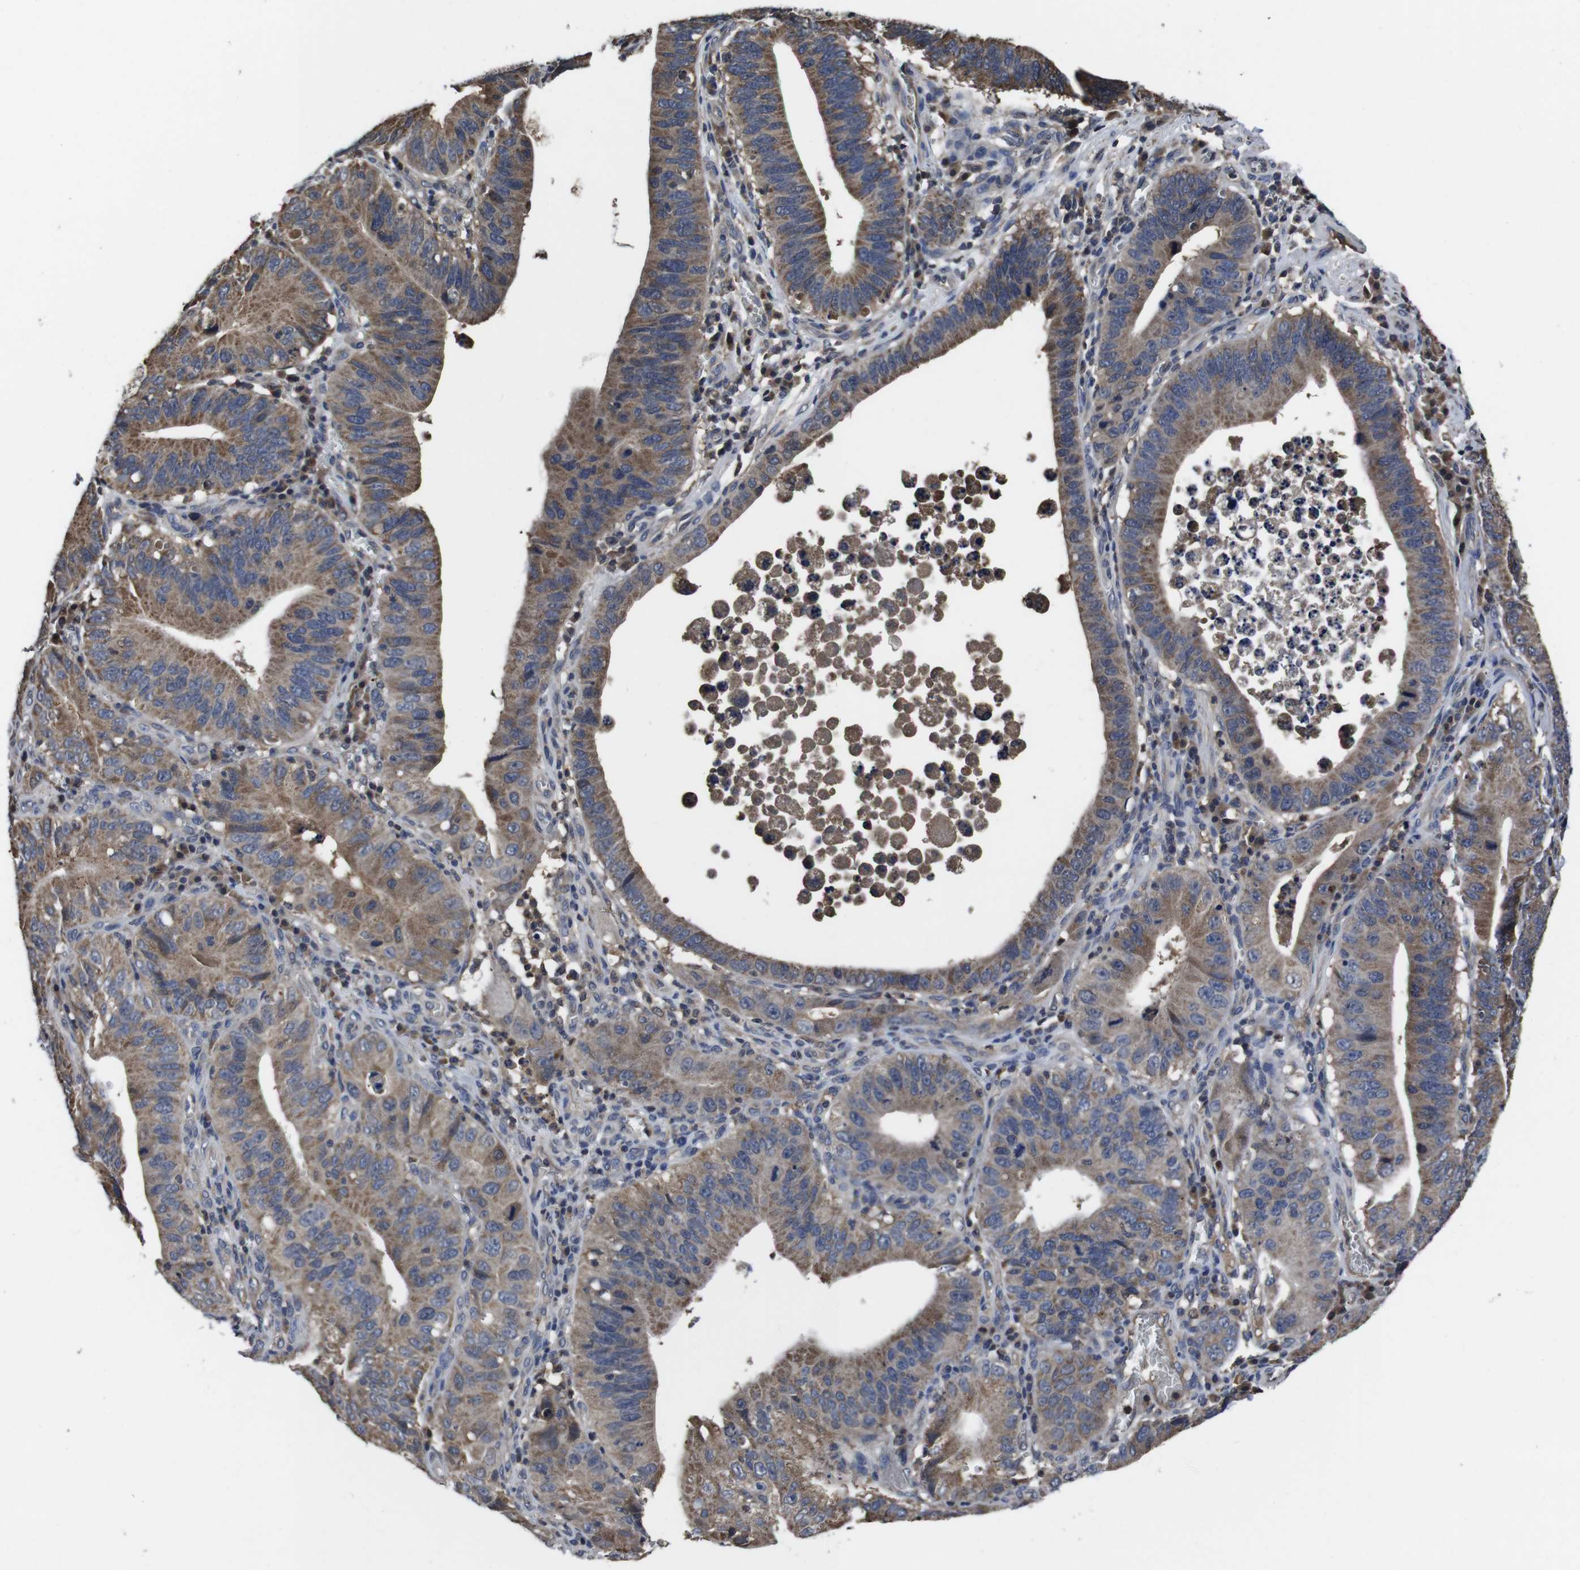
{"staining": {"intensity": "moderate", "quantity": ">75%", "location": "cytoplasmic/membranous"}, "tissue": "stomach cancer", "cell_type": "Tumor cells", "image_type": "cancer", "snomed": [{"axis": "morphology", "description": "Adenocarcinoma, NOS"}, {"axis": "topography", "description": "Stomach"}, {"axis": "topography", "description": "Gastric cardia"}], "caption": "Protein analysis of stomach cancer tissue shows moderate cytoplasmic/membranous expression in about >75% of tumor cells.", "gene": "CXCL11", "patient": {"sex": "male", "age": 59}}